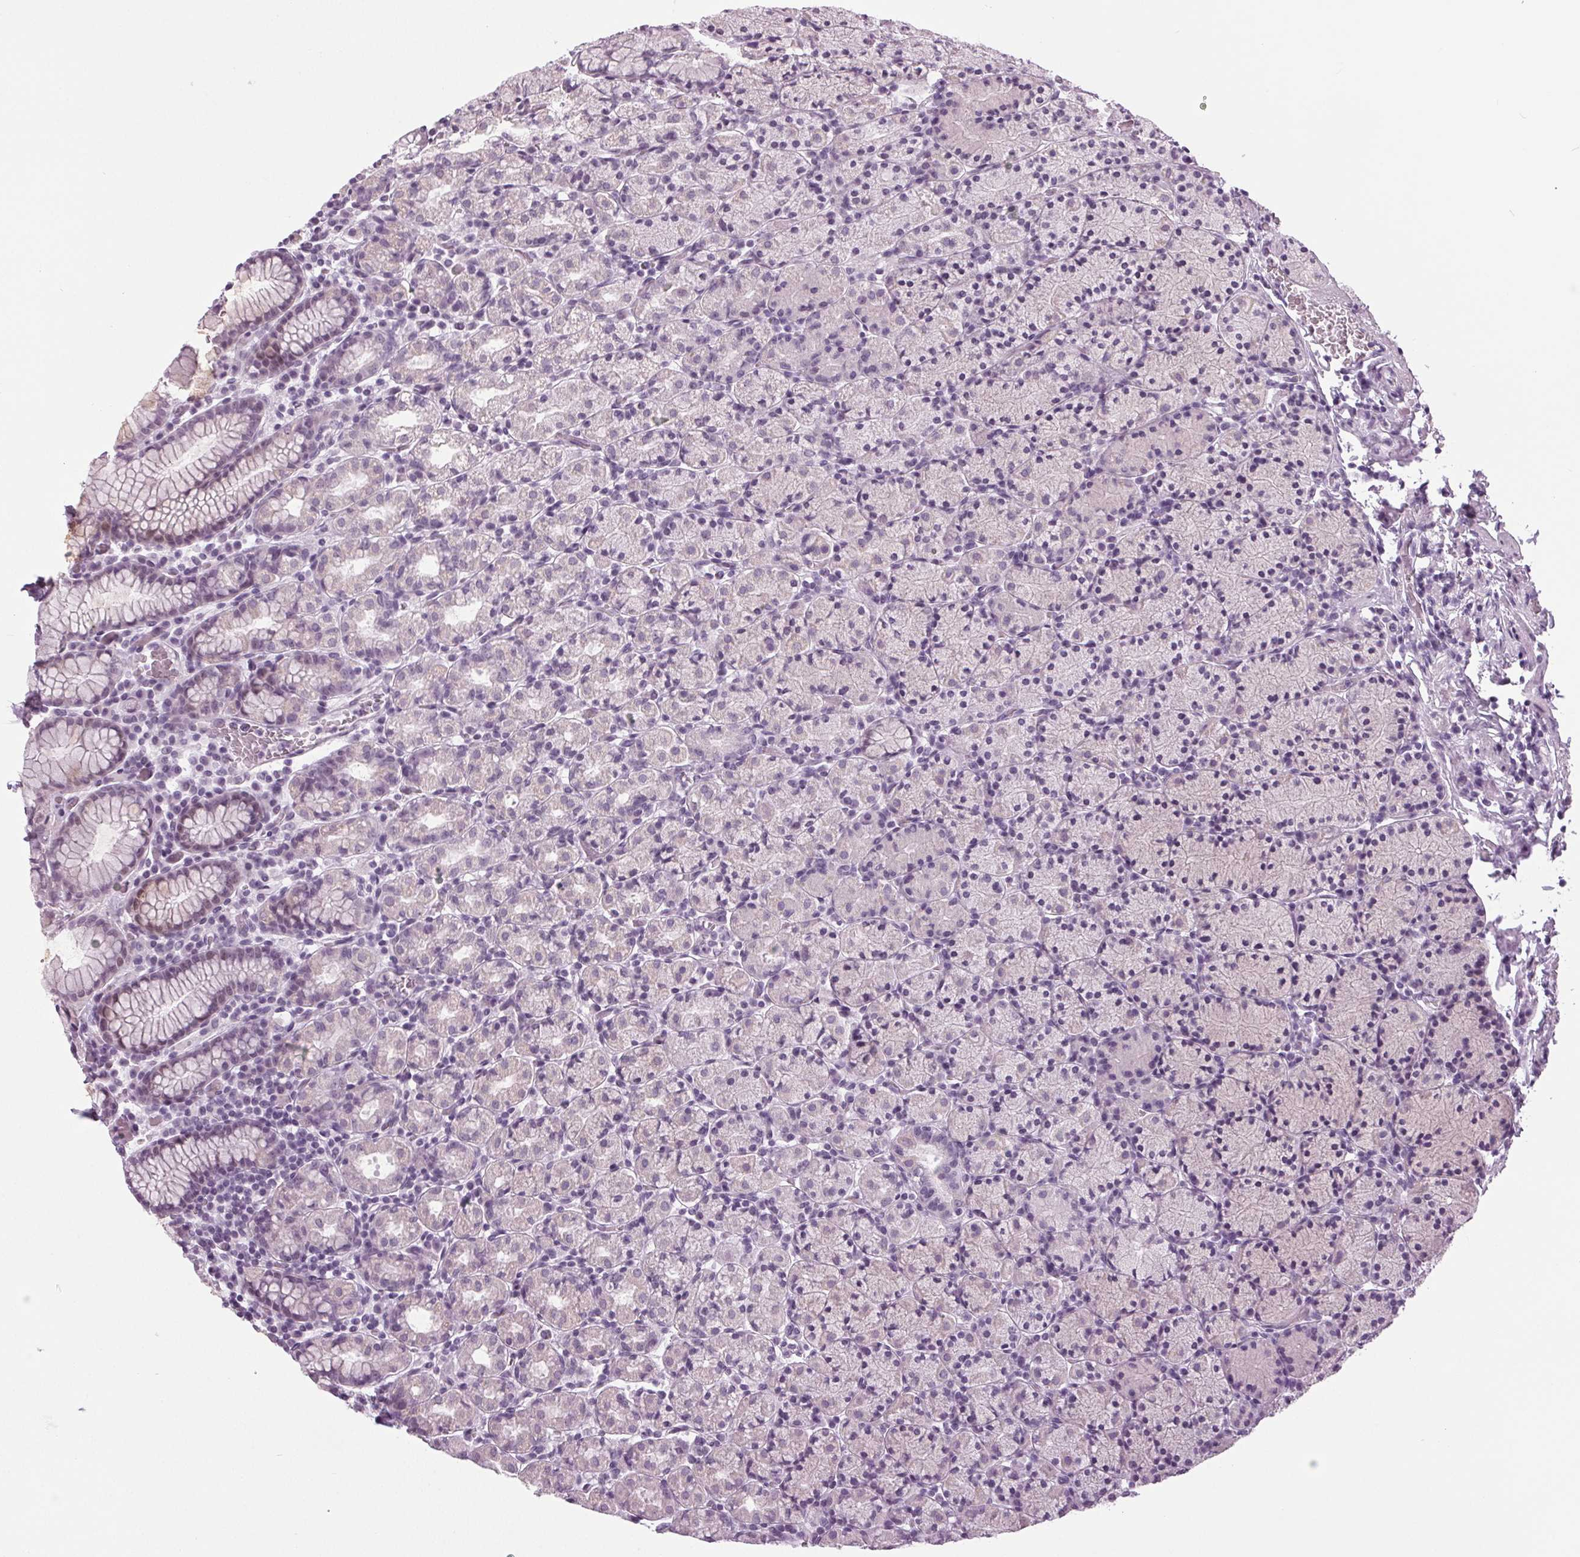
{"staining": {"intensity": "negative", "quantity": "none", "location": "none"}, "tissue": "stomach", "cell_type": "Glandular cells", "image_type": "normal", "snomed": [{"axis": "morphology", "description": "Normal tissue, NOS"}, {"axis": "topography", "description": "Stomach, upper"}, {"axis": "topography", "description": "Stomach"}], "caption": "High power microscopy image of an immunohistochemistry photomicrograph of benign stomach, revealing no significant expression in glandular cells.", "gene": "IGF2BP1", "patient": {"sex": "male", "age": 62}}